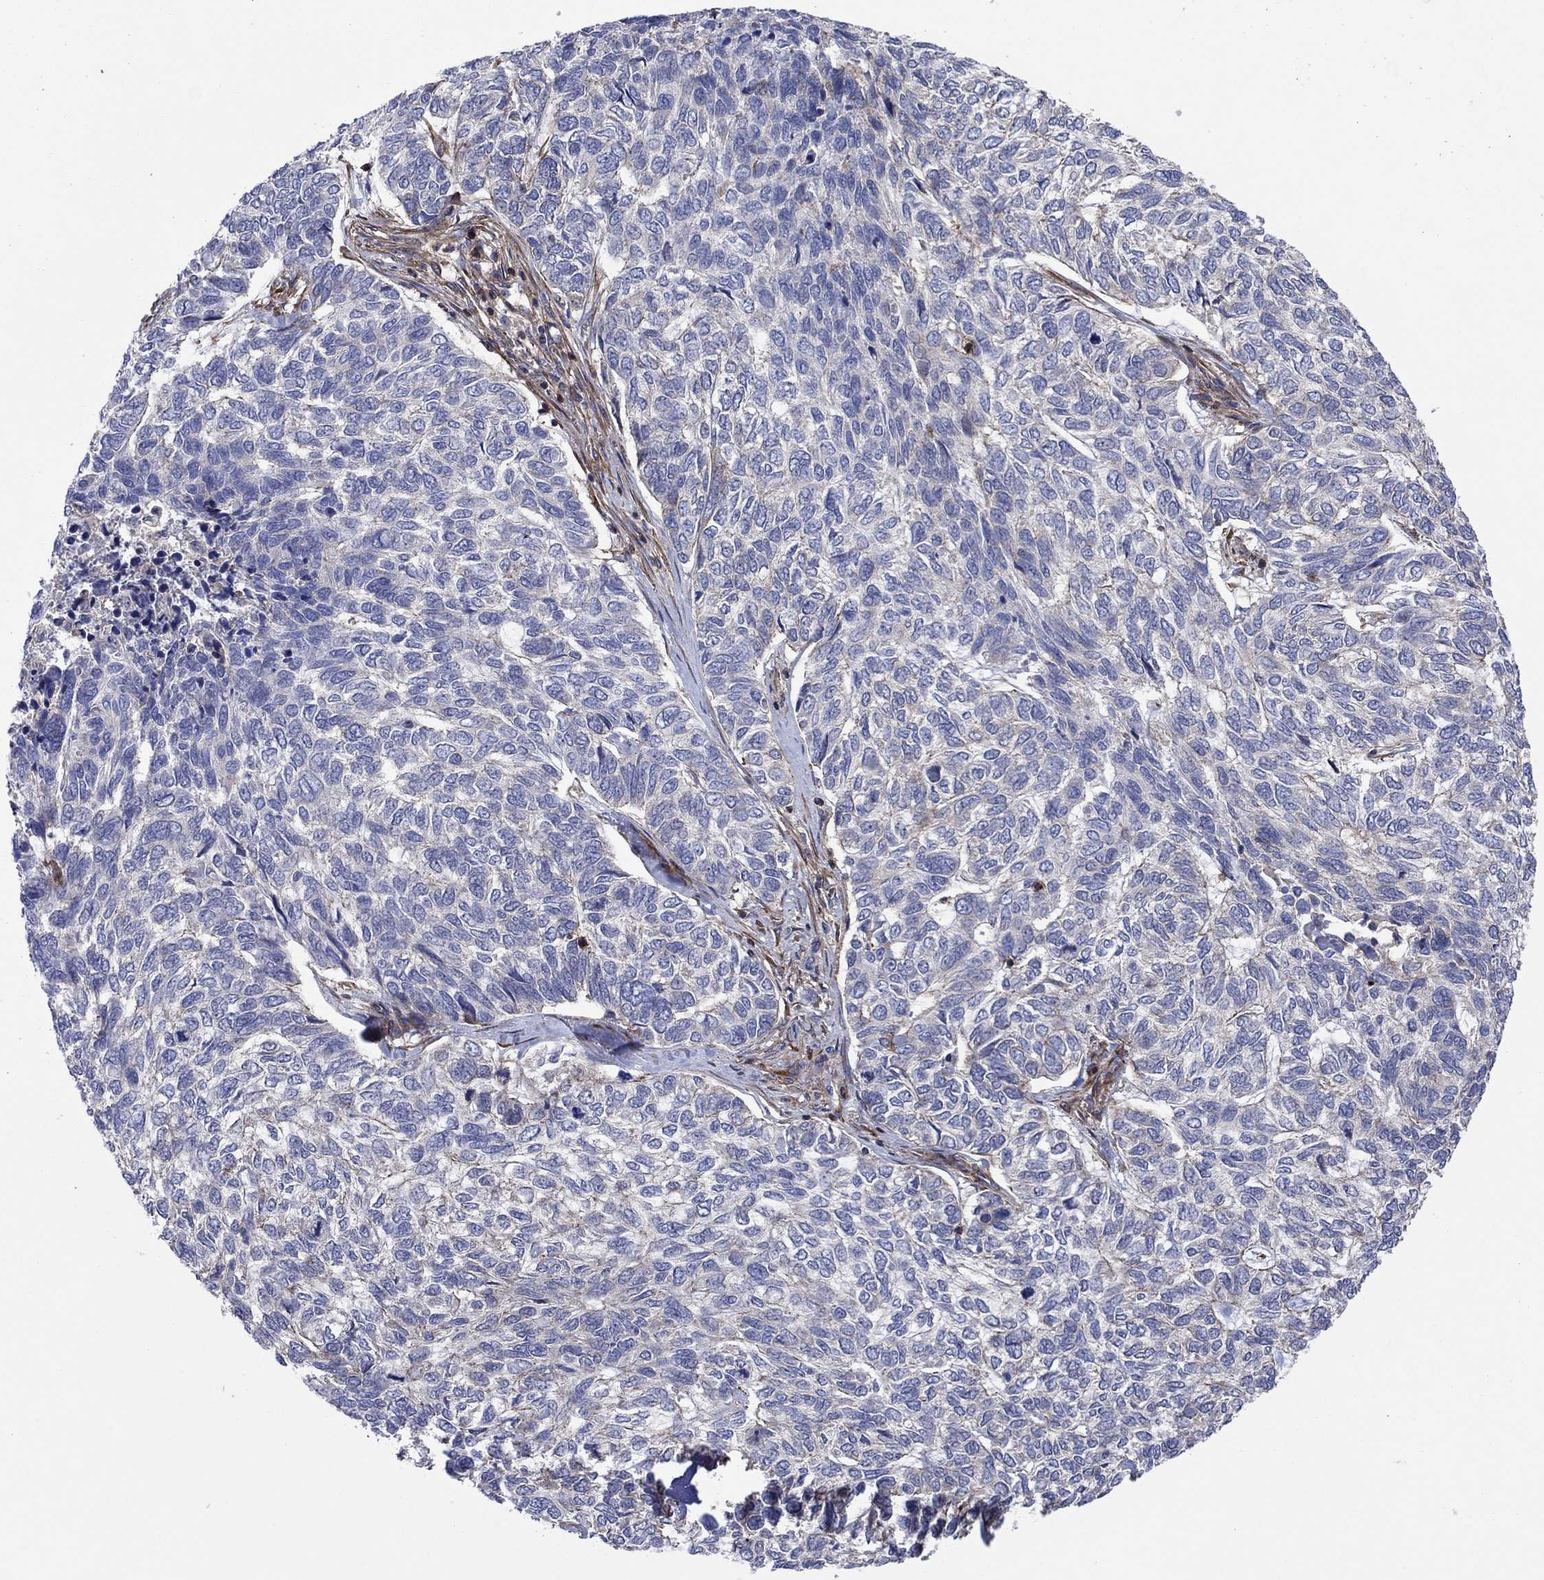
{"staining": {"intensity": "negative", "quantity": "none", "location": "none"}, "tissue": "skin cancer", "cell_type": "Tumor cells", "image_type": "cancer", "snomed": [{"axis": "morphology", "description": "Basal cell carcinoma"}, {"axis": "topography", "description": "Skin"}], "caption": "This photomicrograph is of skin cancer (basal cell carcinoma) stained with immunohistochemistry (IHC) to label a protein in brown with the nuclei are counter-stained blue. There is no staining in tumor cells.", "gene": "PAG1", "patient": {"sex": "female", "age": 65}}